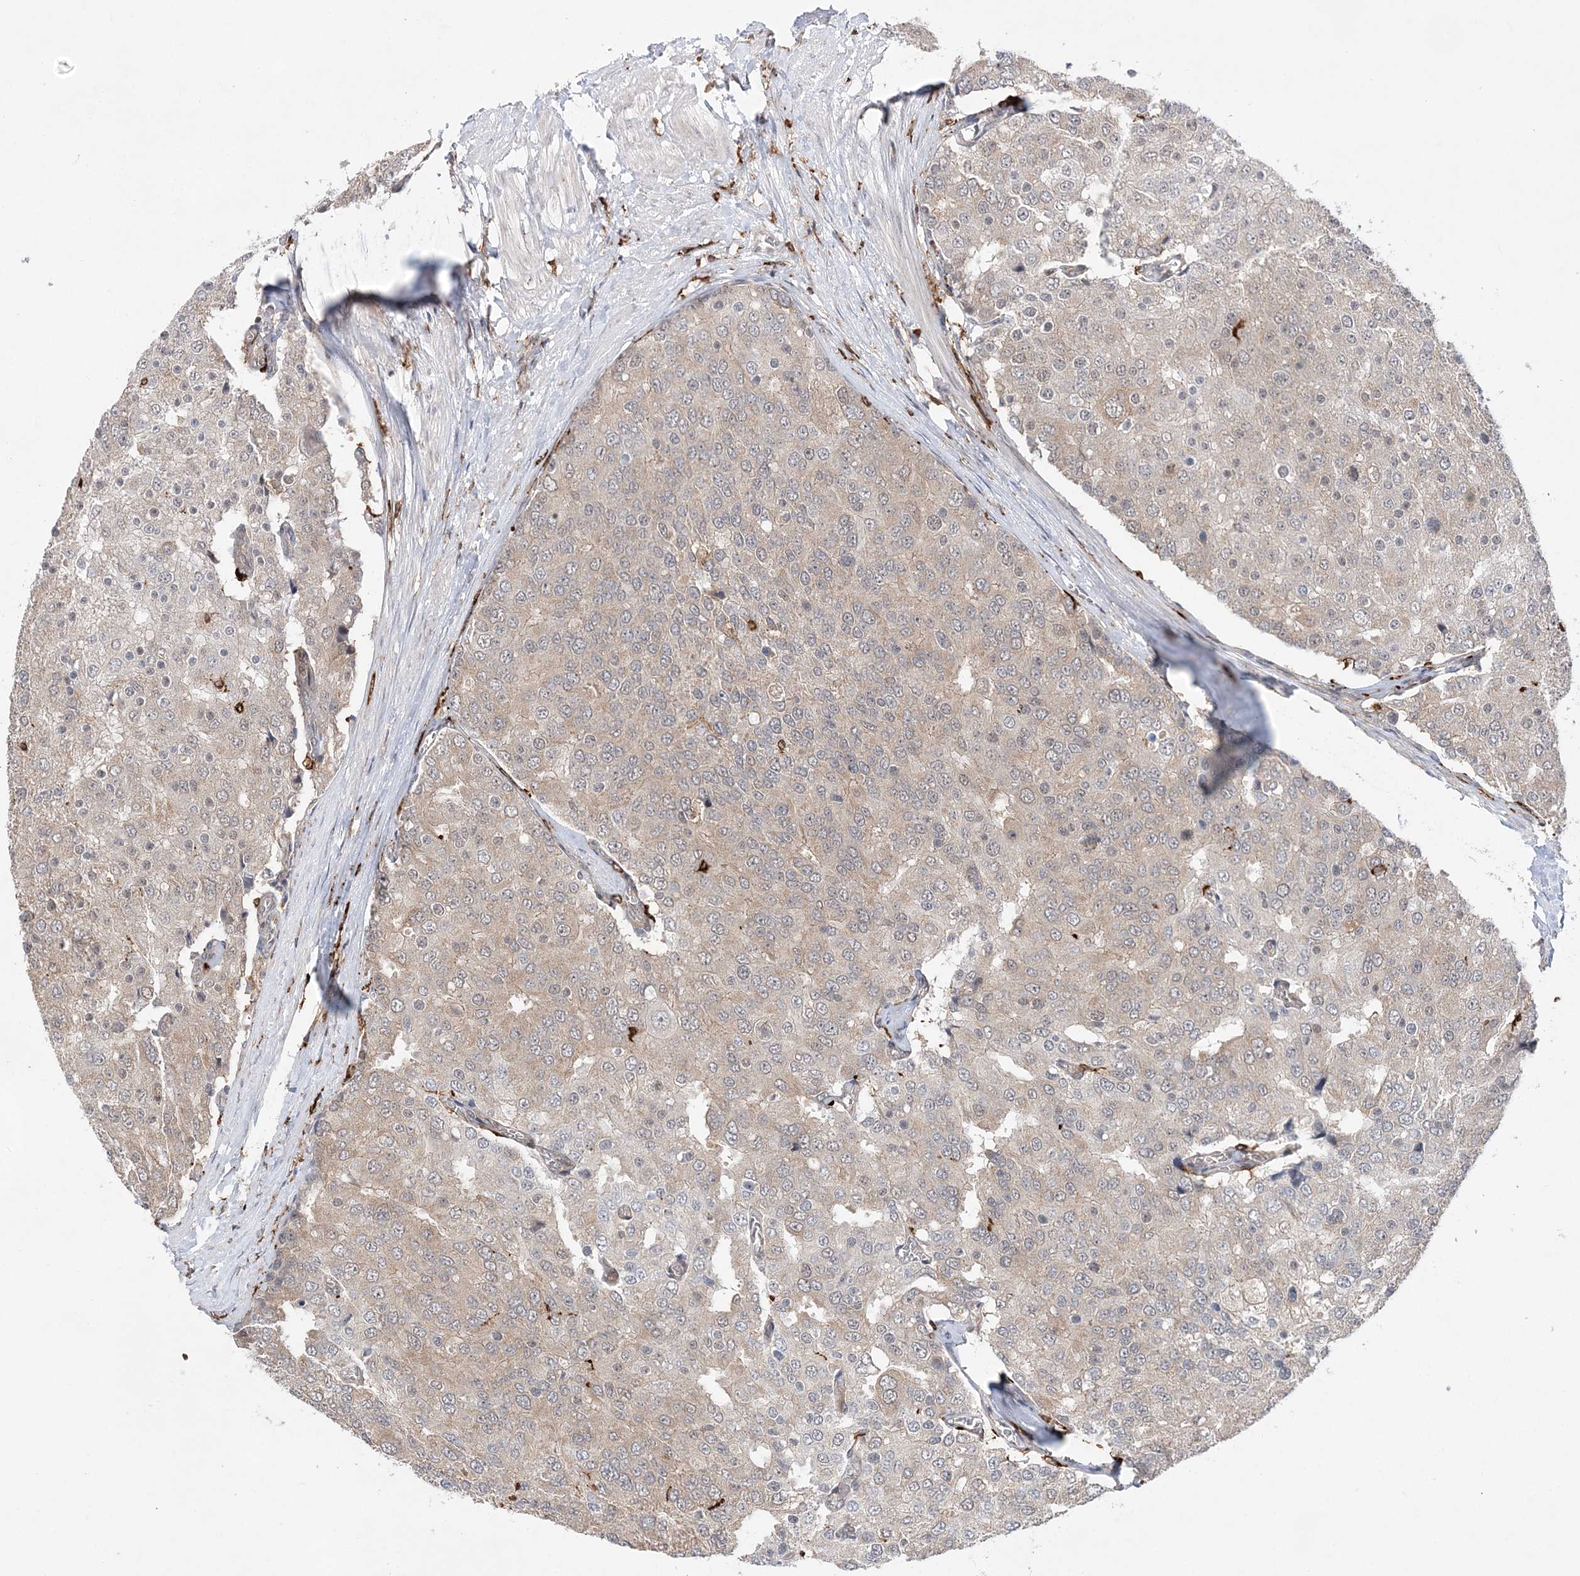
{"staining": {"intensity": "weak", "quantity": "<25%", "location": "cytoplasmic/membranous"}, "tissue": "prostate cancer", "cell_type": "Tumor cells", "image_type": "cancer", "snomed": [{"axis": "morphology", "description": "Adenocarcinoma, High grade"}, {"axis": "topography", "description": "Prostate"}], "caption": "The micrograph reveals no staining of tumor cells in high-grade adenocarcinoma (prostate). Nuclei are stained in blue.", "gene": "ANAPC15", "patient": {"sex": "male", "age": 50}}